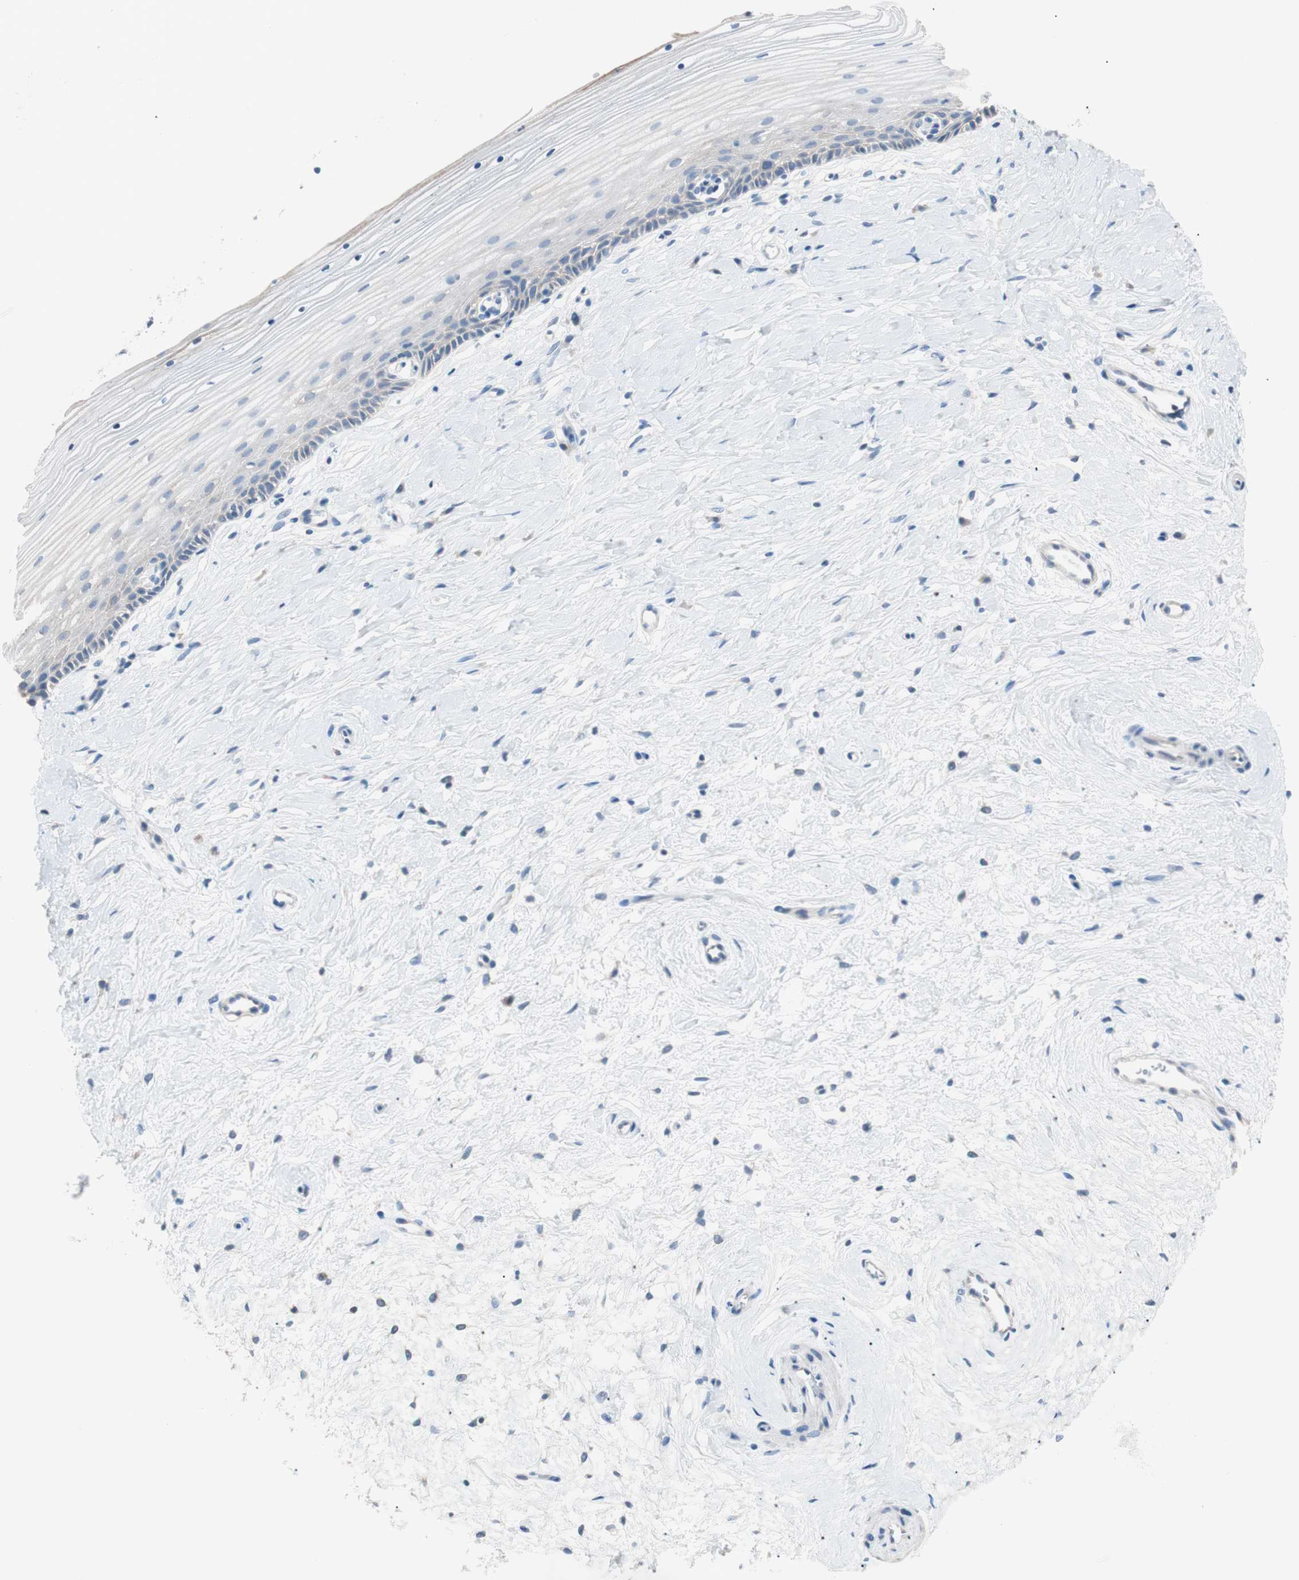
{"staining": {"intensity": "negative", "quantity": "none", "location": "none"}, "tissue": "cervix", "cell_type": "Glandular cells", "image_type": "normal", "snomed": [{"axis": "morphology", "description": "Normal tissue, NOS"}, {"axis": "topography", "description": "Cervix"}], "caption": "Glandular cells show no significant protein staining in normal cervix.", "gene": "VIL1", "patient": {"sex": "female", "age": 39}}